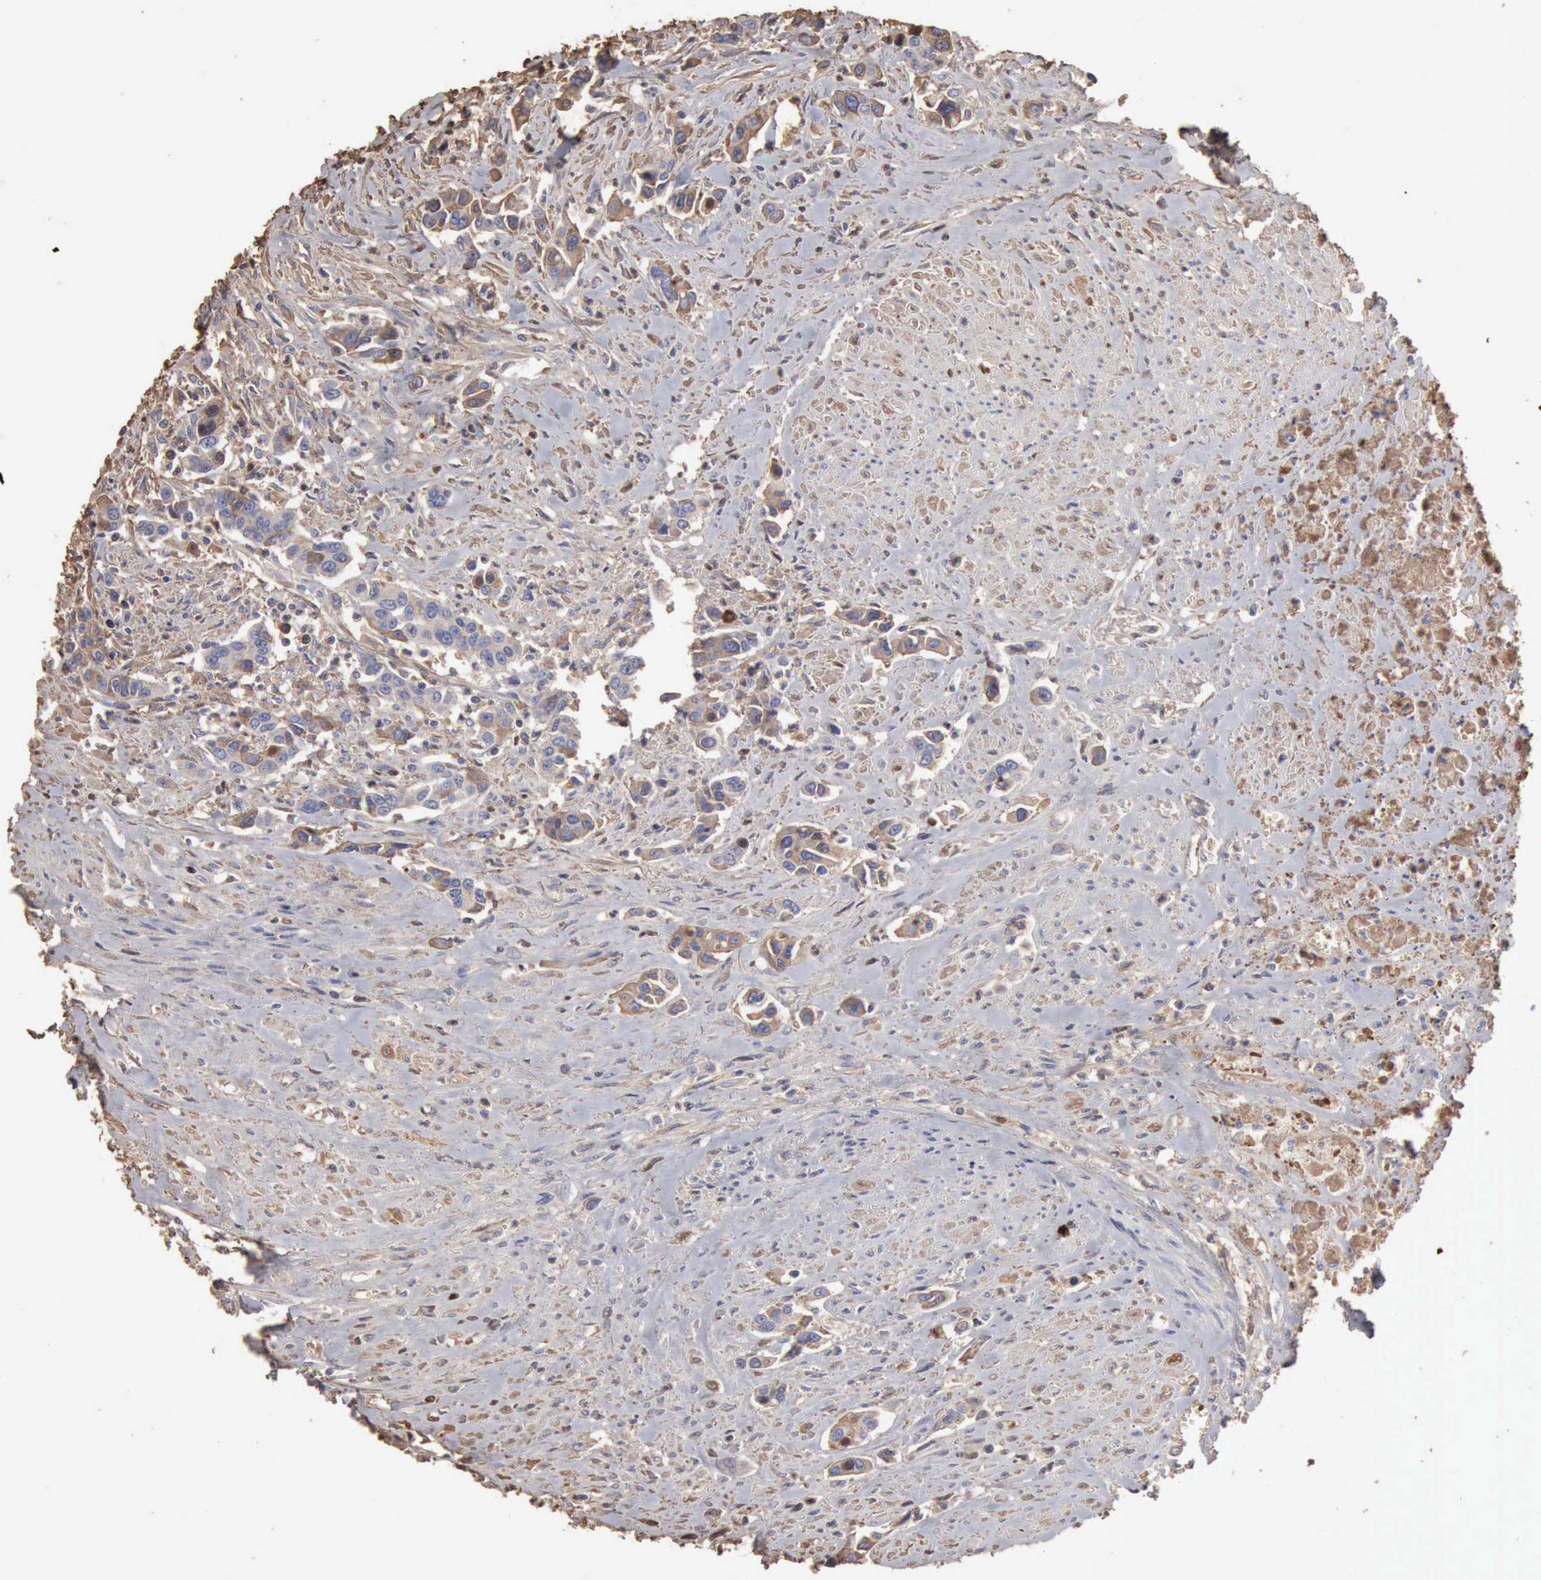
{"staining": {"intensity": "weak", "quantity": "<25%", "location": "cytoplasmic/membranous"}, "tissue": "urothelial cancer", "cell_type": "Tumor cells", "image_type": "cancer", "snomed": [{"axis": "morphology", "description": "Urothelial carcinoma, High grade"}, {"axis": "topography", "description": "Urinary bladder"}], "caption": "This is an immunohistochemistry (IHC) photomicrograph of human urothelial carcinoma (high-grade). There is no staining in tumor cells.", "gene": "SERPINA1", "patient": {"sex": "male", "age": 86}}